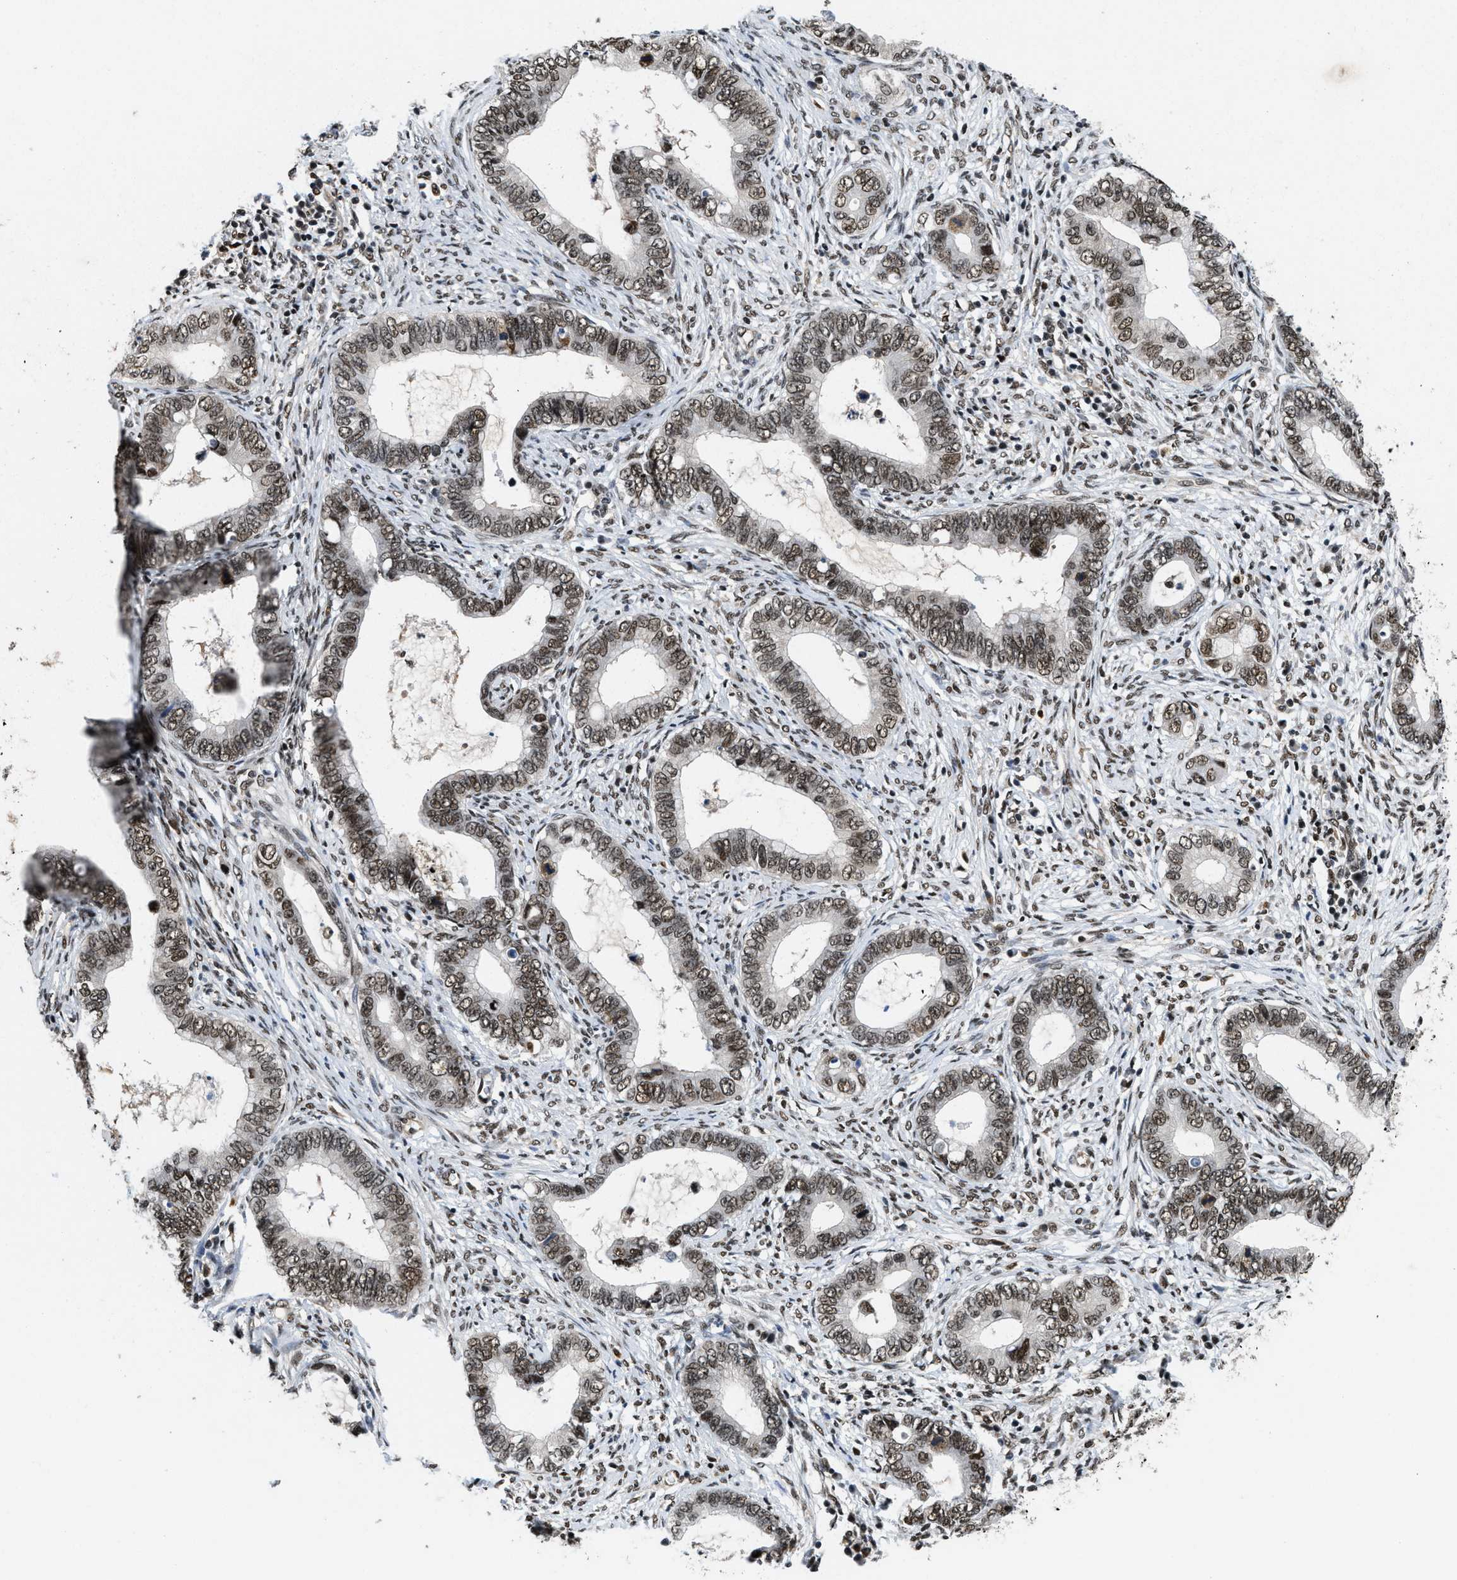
{"staining": {"intensity": "moderate", "quantity": ">75%", "location": "nuclear"}, "tissue": "cervical cancer", "cell_type": "Tumor cells", "image_type": "cancer", "snomed": [{"axis": "morphology", "description": "Adenocarcinoma, NOS"}, {"axis": "topography", "description": "Cervix"}], "caption": "Immunohistochemical staining of cervical cancer (adenocarcinoma) shows medium levels of moderate nuclear protein staining in about >75% of tumor cells. The protein of interest is shown in brown color, while the nuclei are stained blue.", "gene": "SAFB", "patient": {"sex": "female", "age": 44}}